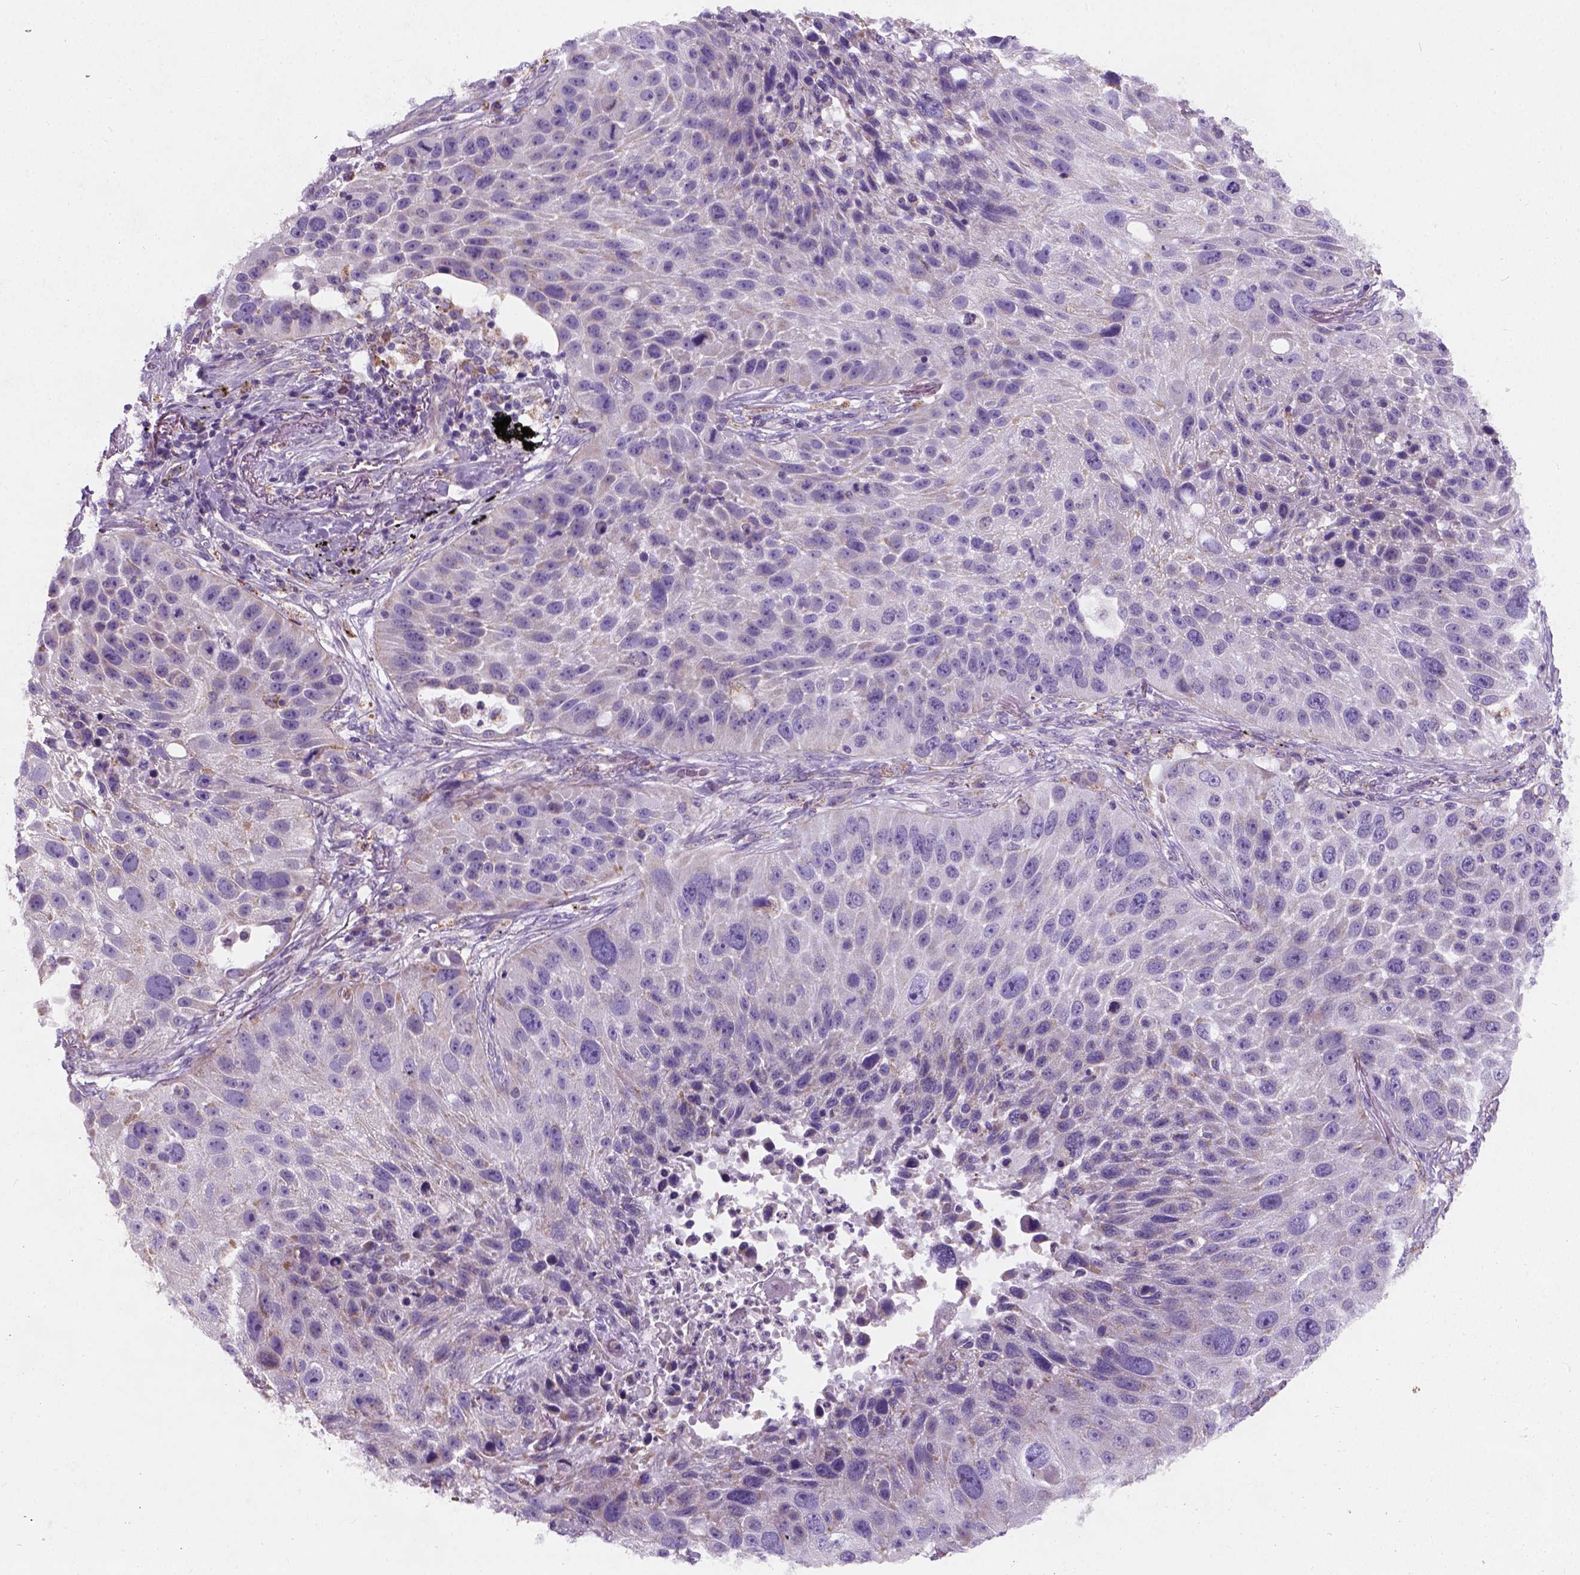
{"staining": {"intensity": "negative", "quantity": "none", "location": "none"}, "tissue": "lung cancer", "cell_type": "Tumor cells", "image_type": "cancer", "snomed": [{"axis": "morphology", "description": "Normal morphology"}, {"axis": "morphology", "description": "Squamous cell carcinoma, NOS"}, {"axis": "topography", "description": "Lymph node"}, {"axis": "topography", "description": "Lung"}], "caption": "This is a histopathology image of immunohistochemistry (IHC) staining of lung cancer, which shows no expression in tumor cells.", "gene": "CHODL", "patient": {"sex": "male", "age": 67}}